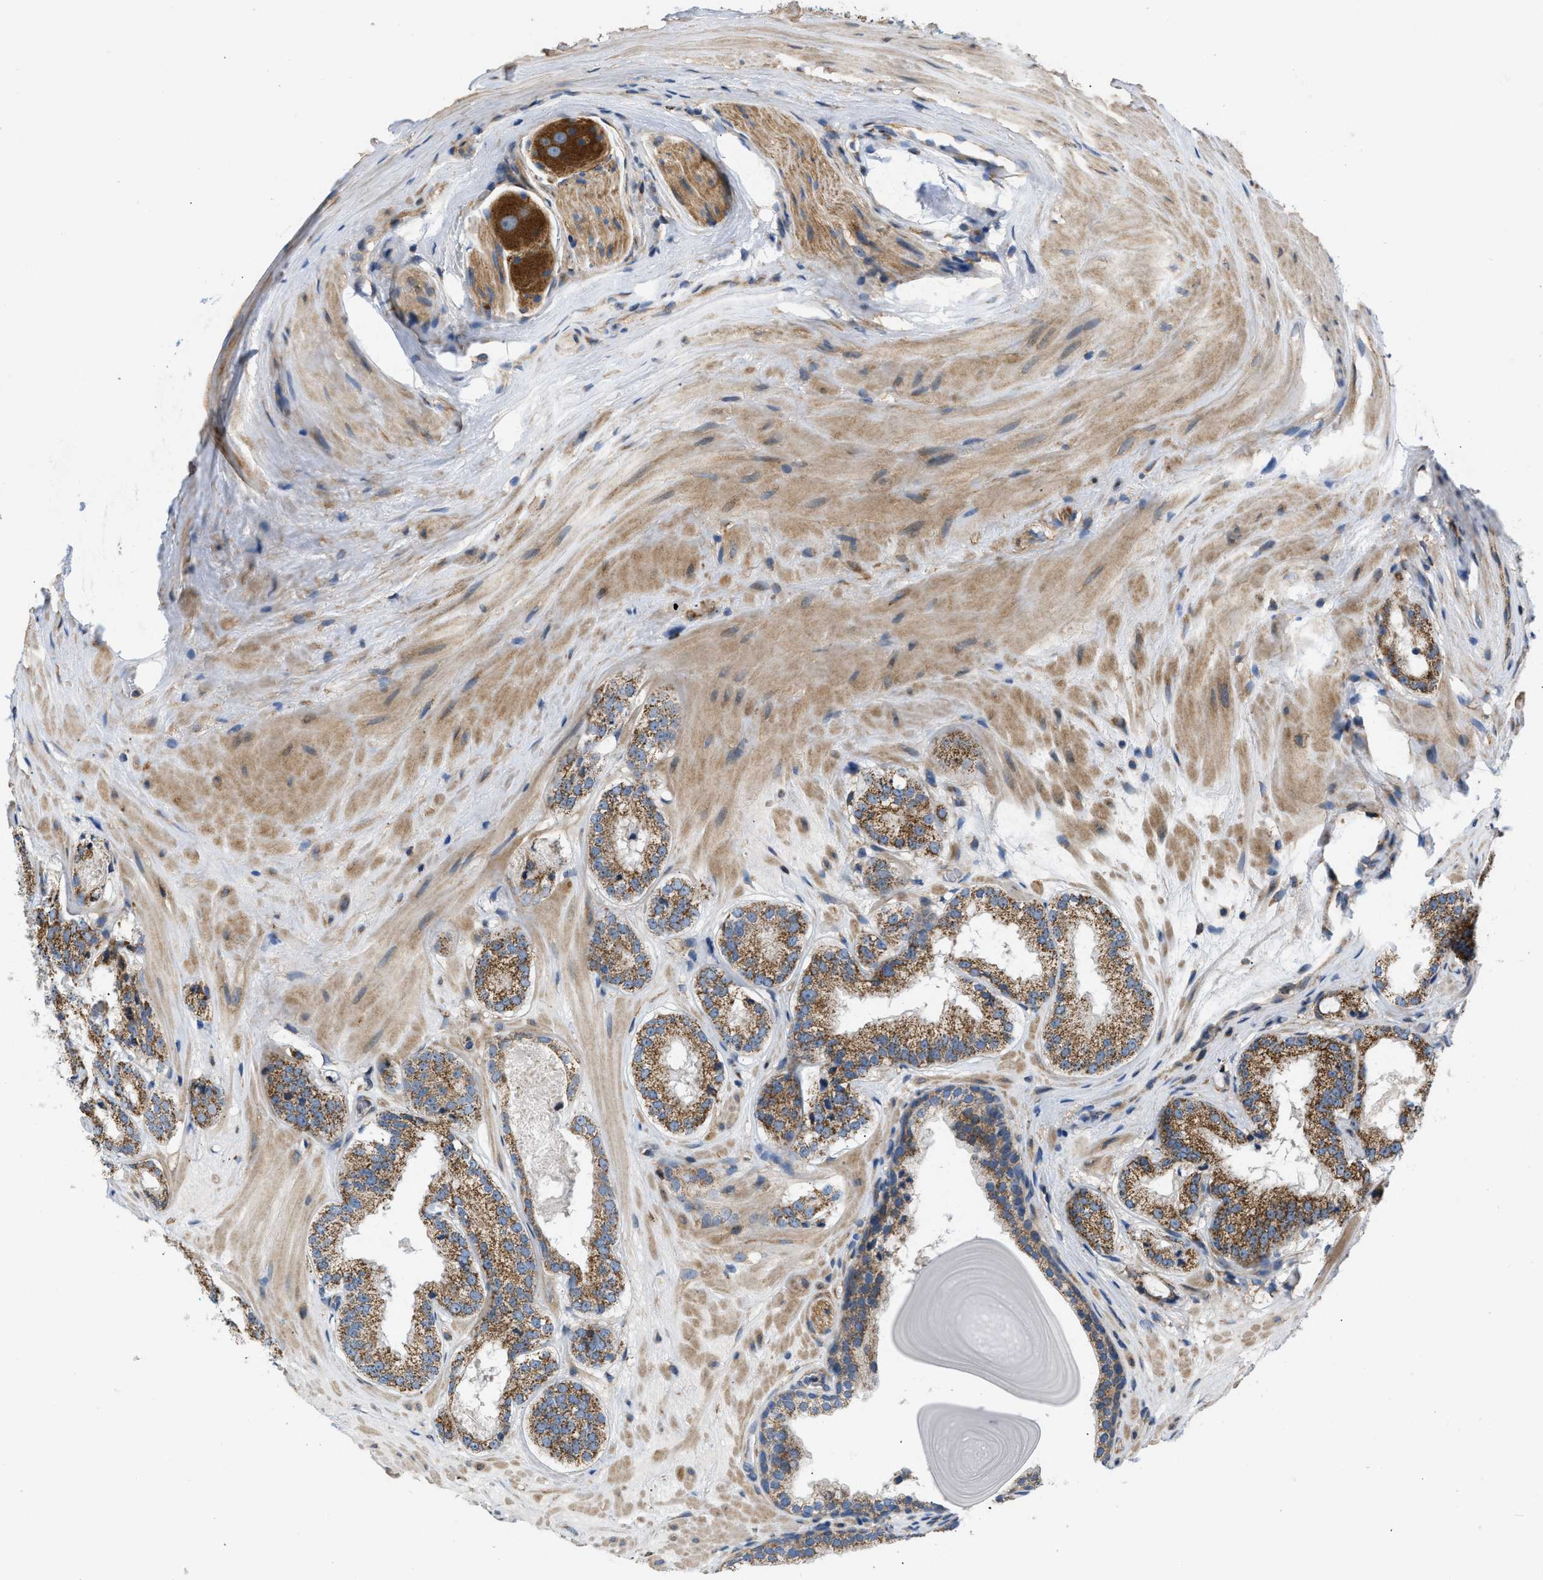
{"staining": {"intensity": "moderate", "quantity": ">75%", "location": "cytoplasmic/membranous"}, "tissue": "prostate cancer", "cell_type": "Tumor cells", "image_type": "cancer", "snomed": [{"axis": "morphology", "description": "Adenocarcinoma, High grade"}, {"axis": "topography", "description": "Prostate"}], "caption": "Prostate adenocarcinoma (high-grade) stained with a brown dye reveals moderate cytoplasmic/membranous positive positivity in approximately >75% of tumor cells.", "gene": "OPTN", "patient": {"sex": "male", "age": 65}}